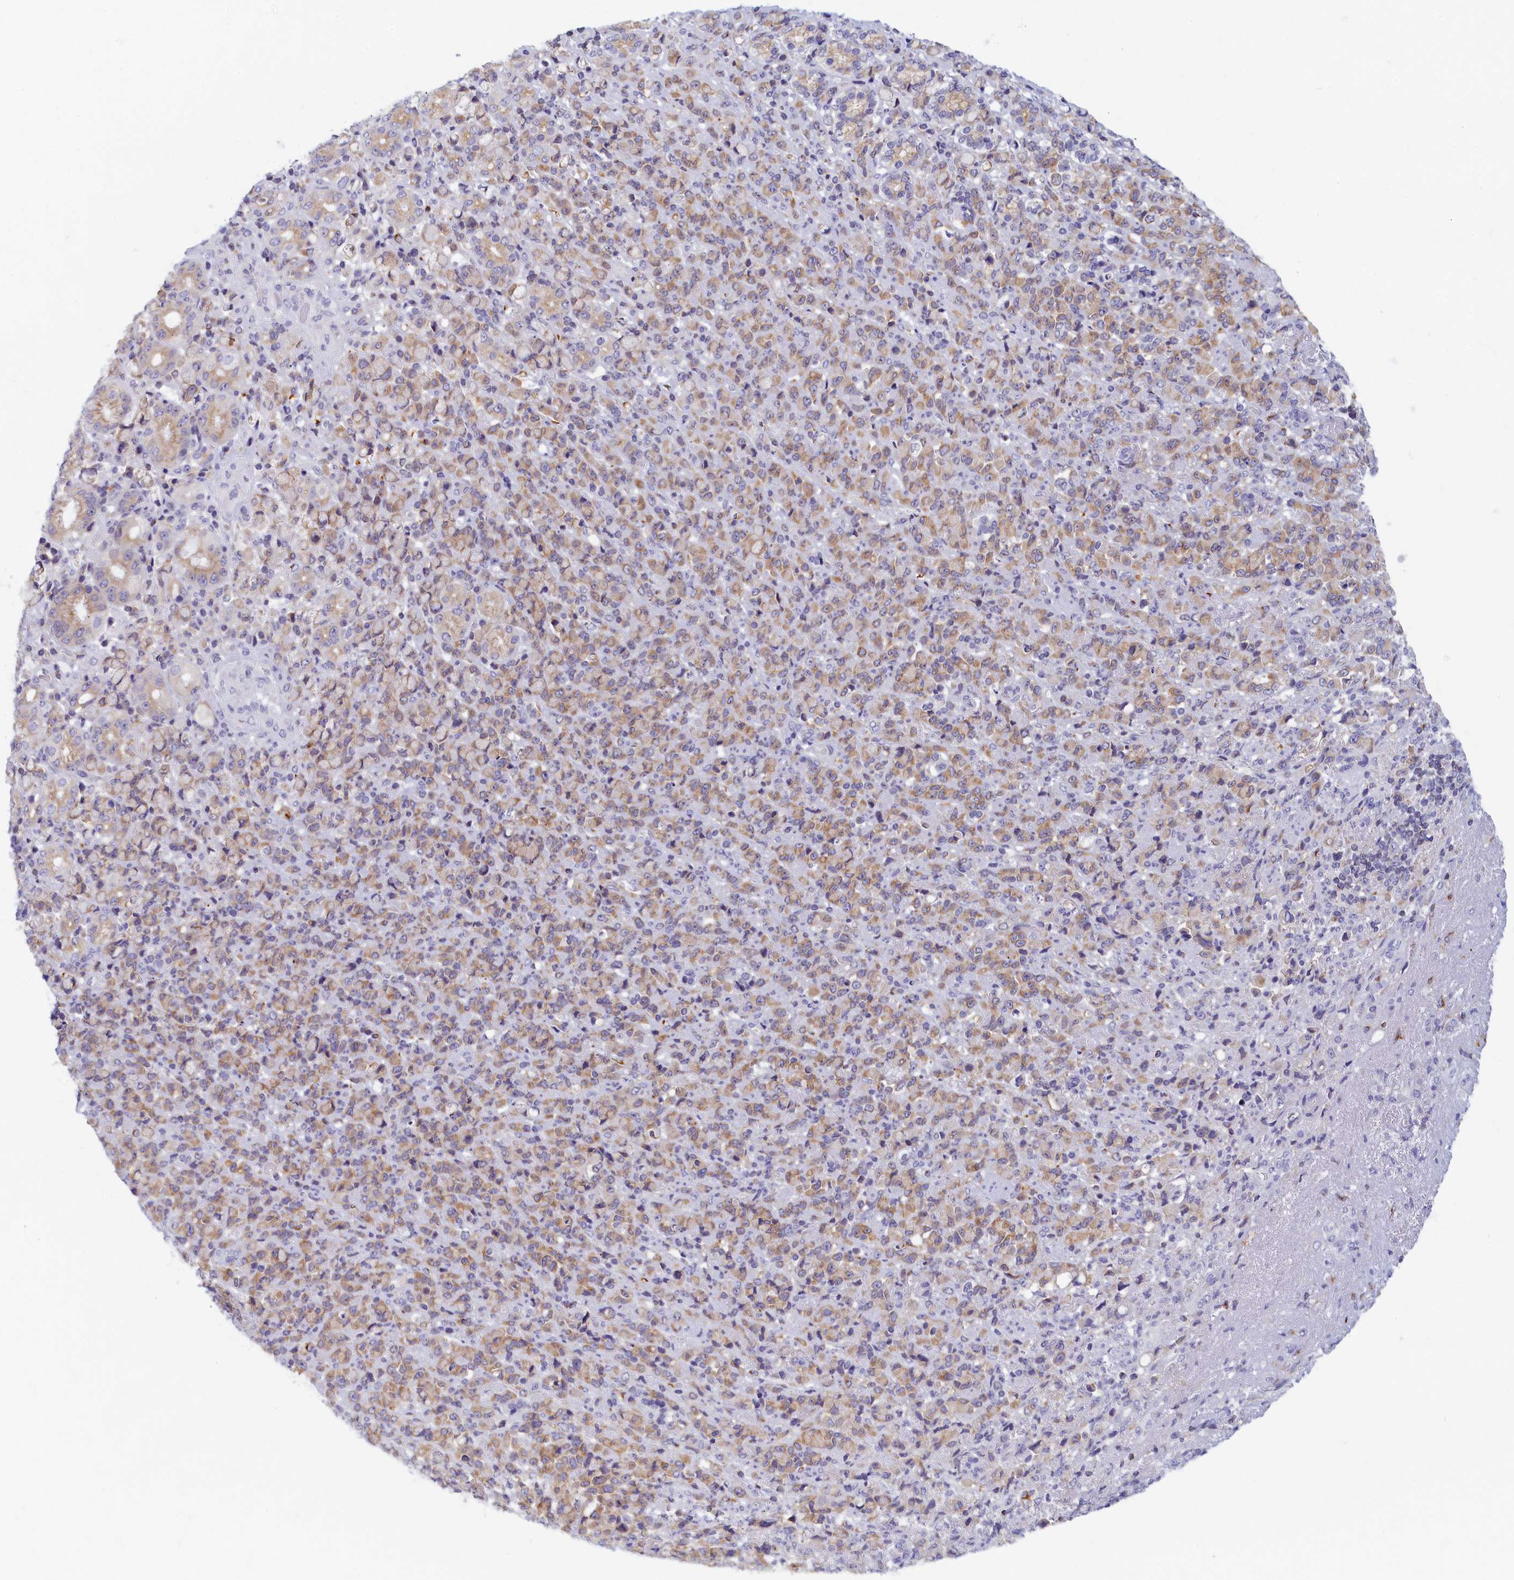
{"staining": {"intensity": "moderate", "quantity": ">75%", "location": "cytoplasmic/membranous"}, "tissue": "stomach cancer", "cell_type": "Tumor cells", "image_type": "cancer", "snomed": [{"axis": "morphology", "description": "Normal tissue, NOS"}, {"axis": "morphology", "description": "Adenocarcinoma, NOS"}, {"axis": "topography", "description": "Stomach"}], "caption": "Protein expression analysis of stomach adenocarcinoma displays moderate cytoplasmic/membranous positivity in approximately >75% of tumor cells.", "gene": "NOL10", "patient": {"sex": "female", "age": 79}}